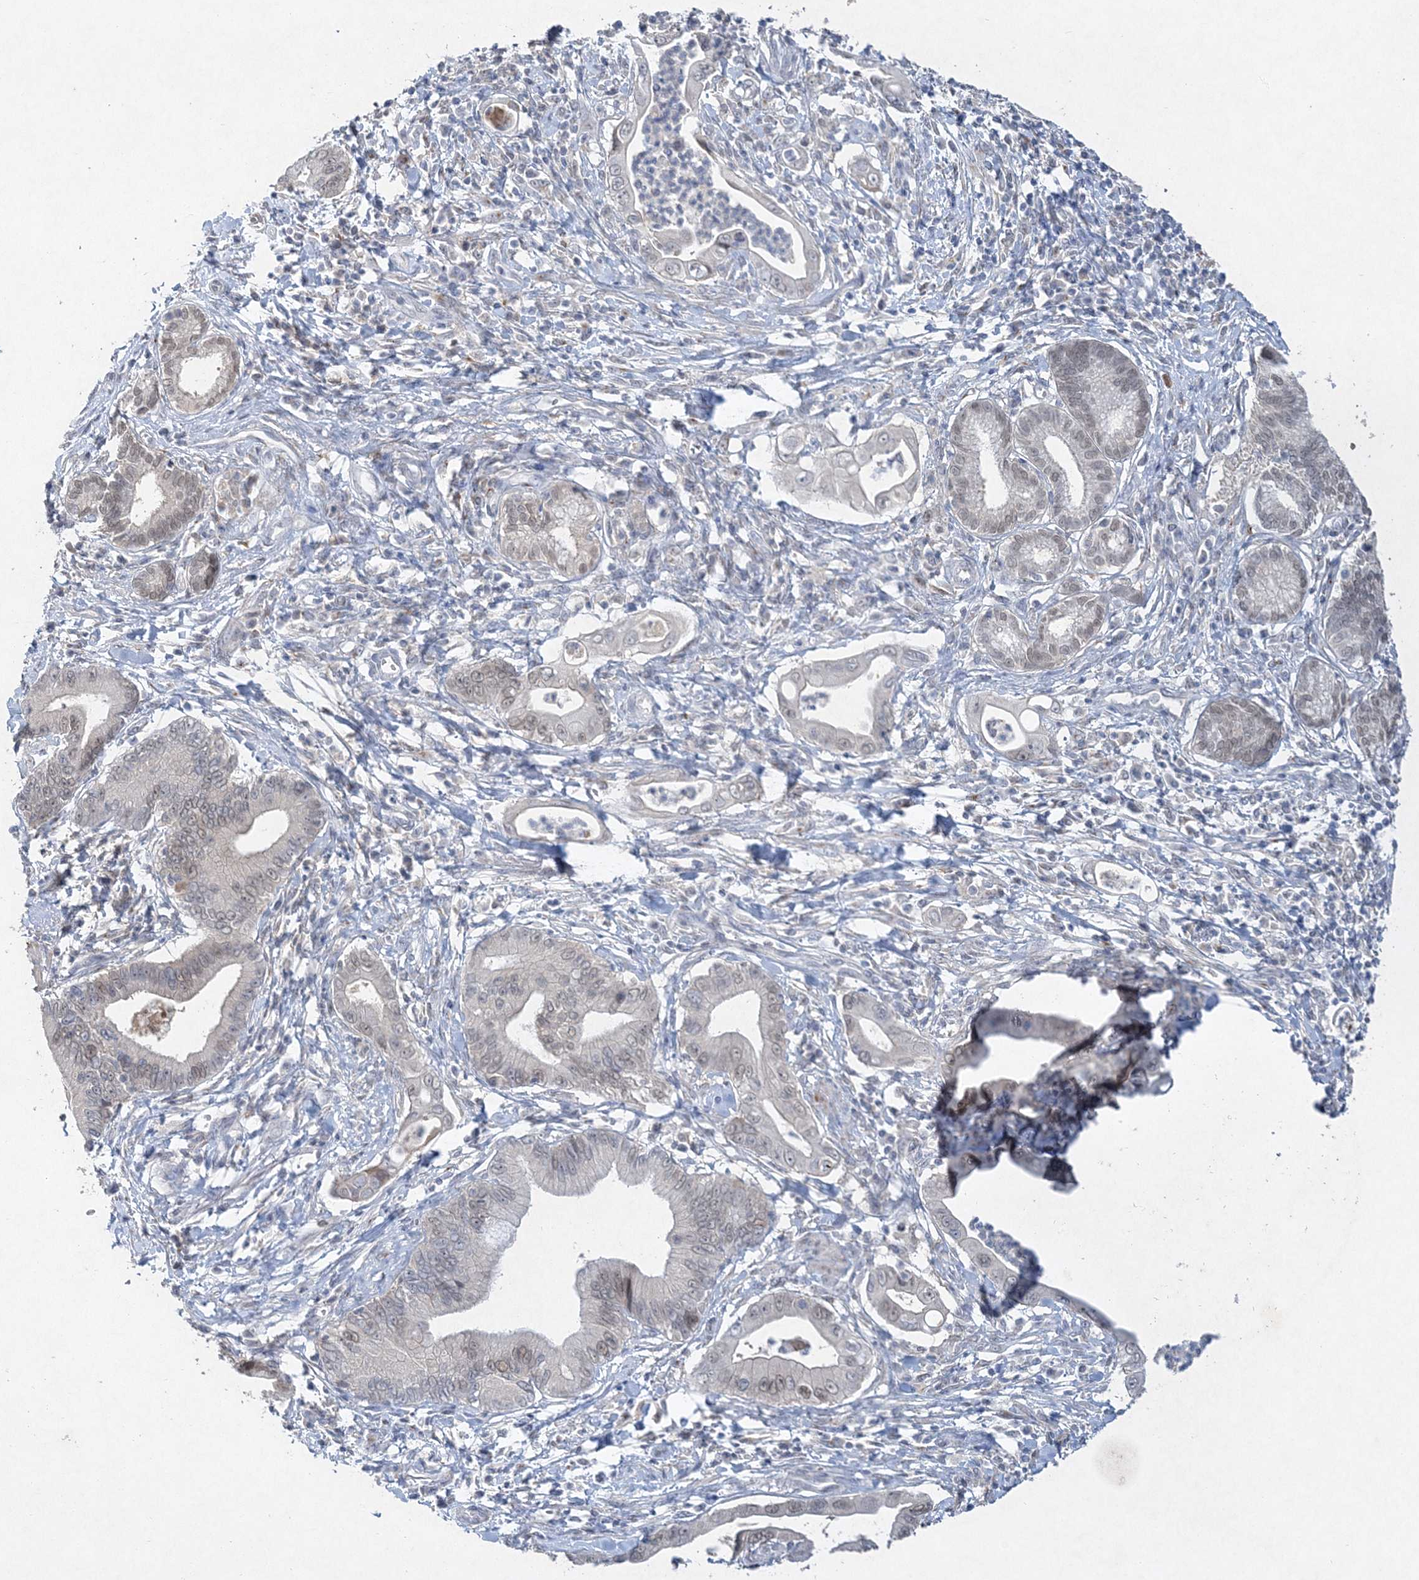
{"staining": {"intensity": "weak", "quantity": "25%-75%", "location": "nuclear"}, "tissue": "pancreatic cancer", "cell_type": "Tumor cells", "image_type": "cancer", "snomed": [{"axis": "morphology", "description": "Adenocarcinoma, NOS"}, {"axis": "topography", "description": "Pancreas"}], "caption": "A histopathology image of pancreatic cancer (adenocarcinoma) stained for a protein shows weak nuclear brown staining in tumor cells.", "gene": "MAT2B", "patient": {"sex": "male", "age": 78}}